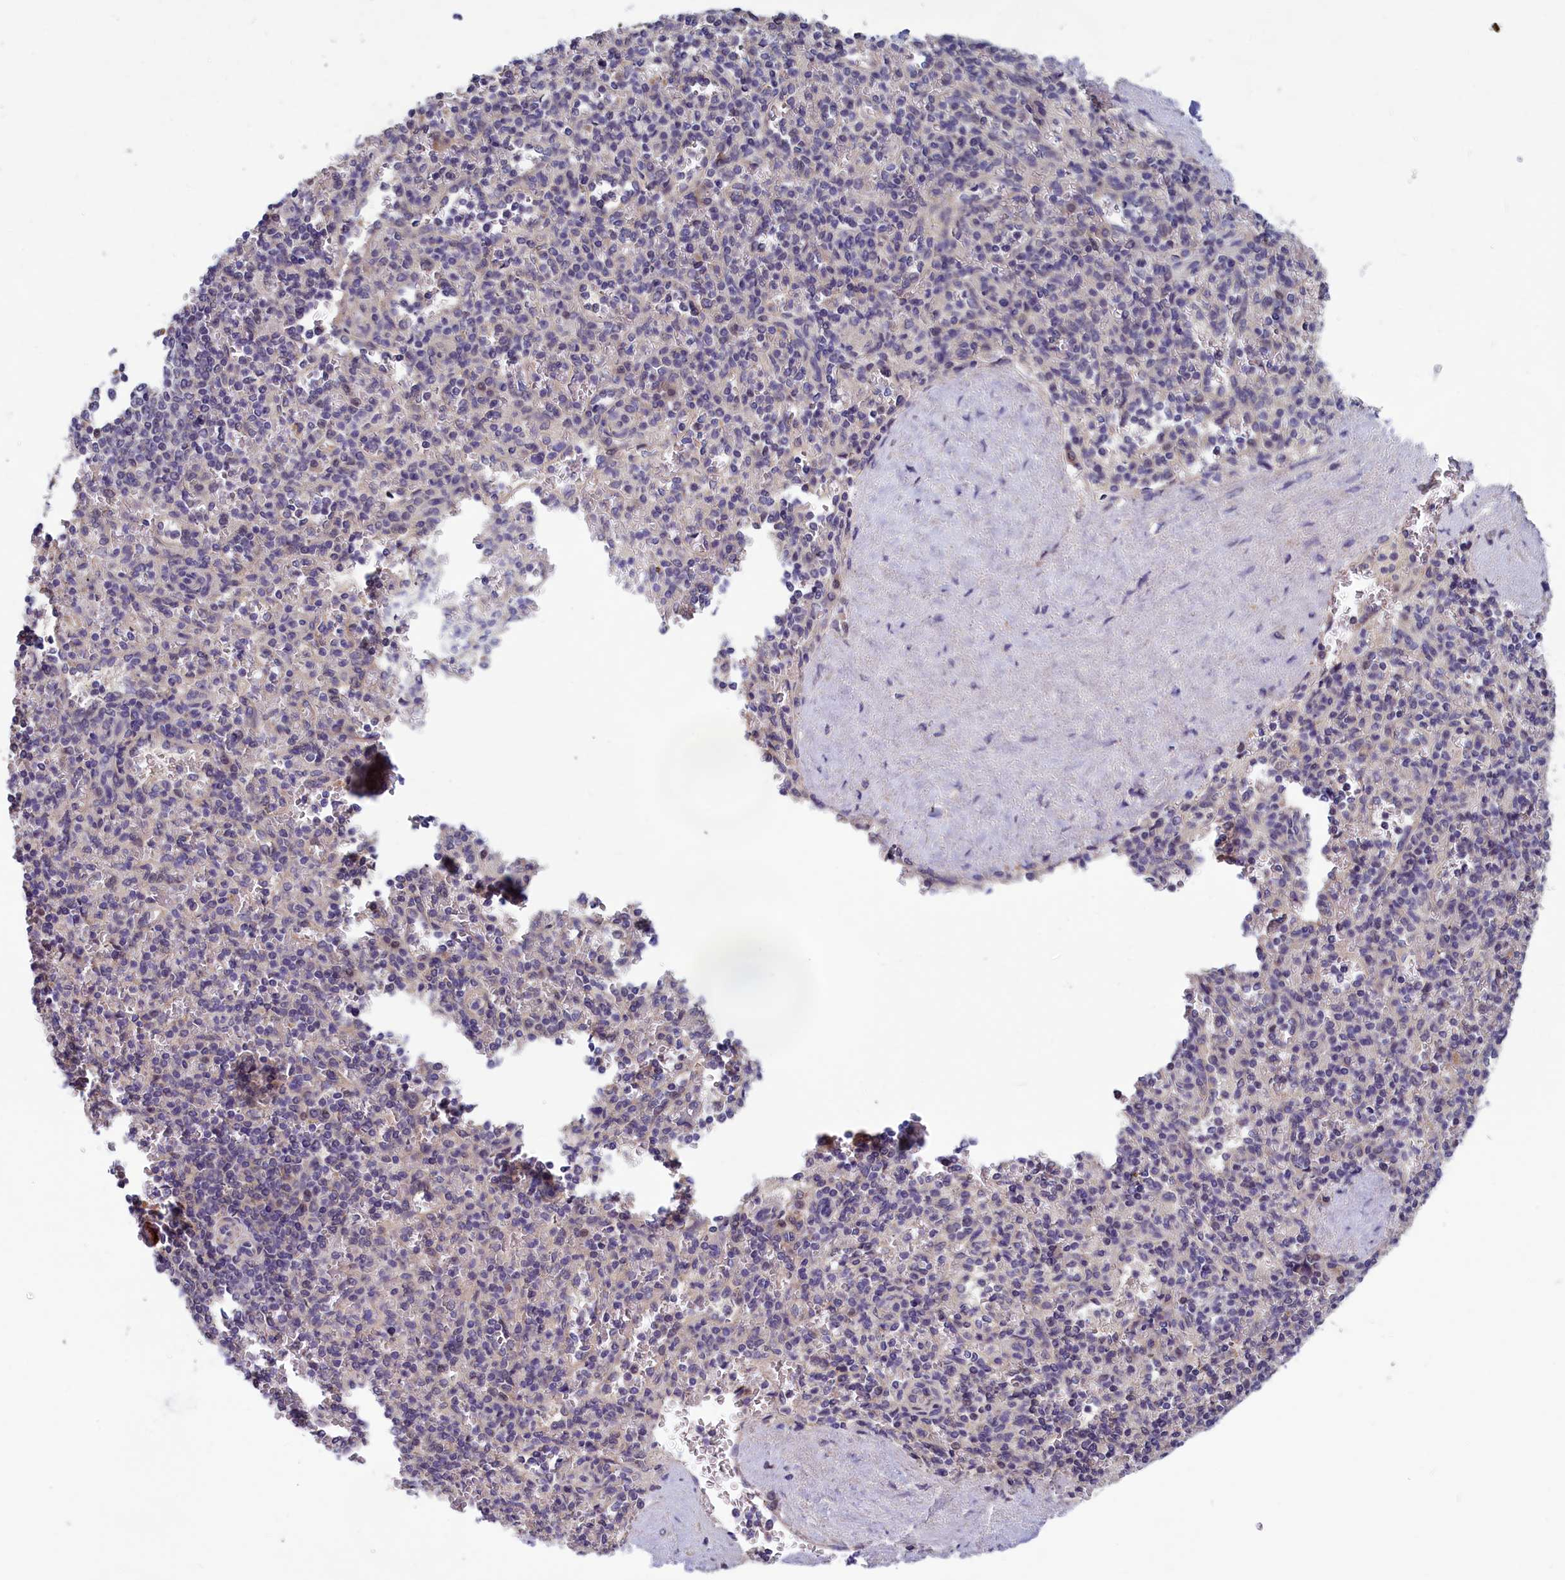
{"staining": {"intensity": "negative", "quantity": "none", "location": "none"}, "tissue": "spleen", "cell_type": "Cells in red pulp", "image_type": "normal", "snomed": [{"axis": "morphology", "description": "Normal tissue, NOS"}, {"axis": "topography", "description": "Spleen"}], "caption": "Immunohistochemical staining of unremarkable human spleen reveals no significant expression in cells in red pulp.", "gene": "HECA", "patient": {"sex": "male", "age": 82}}